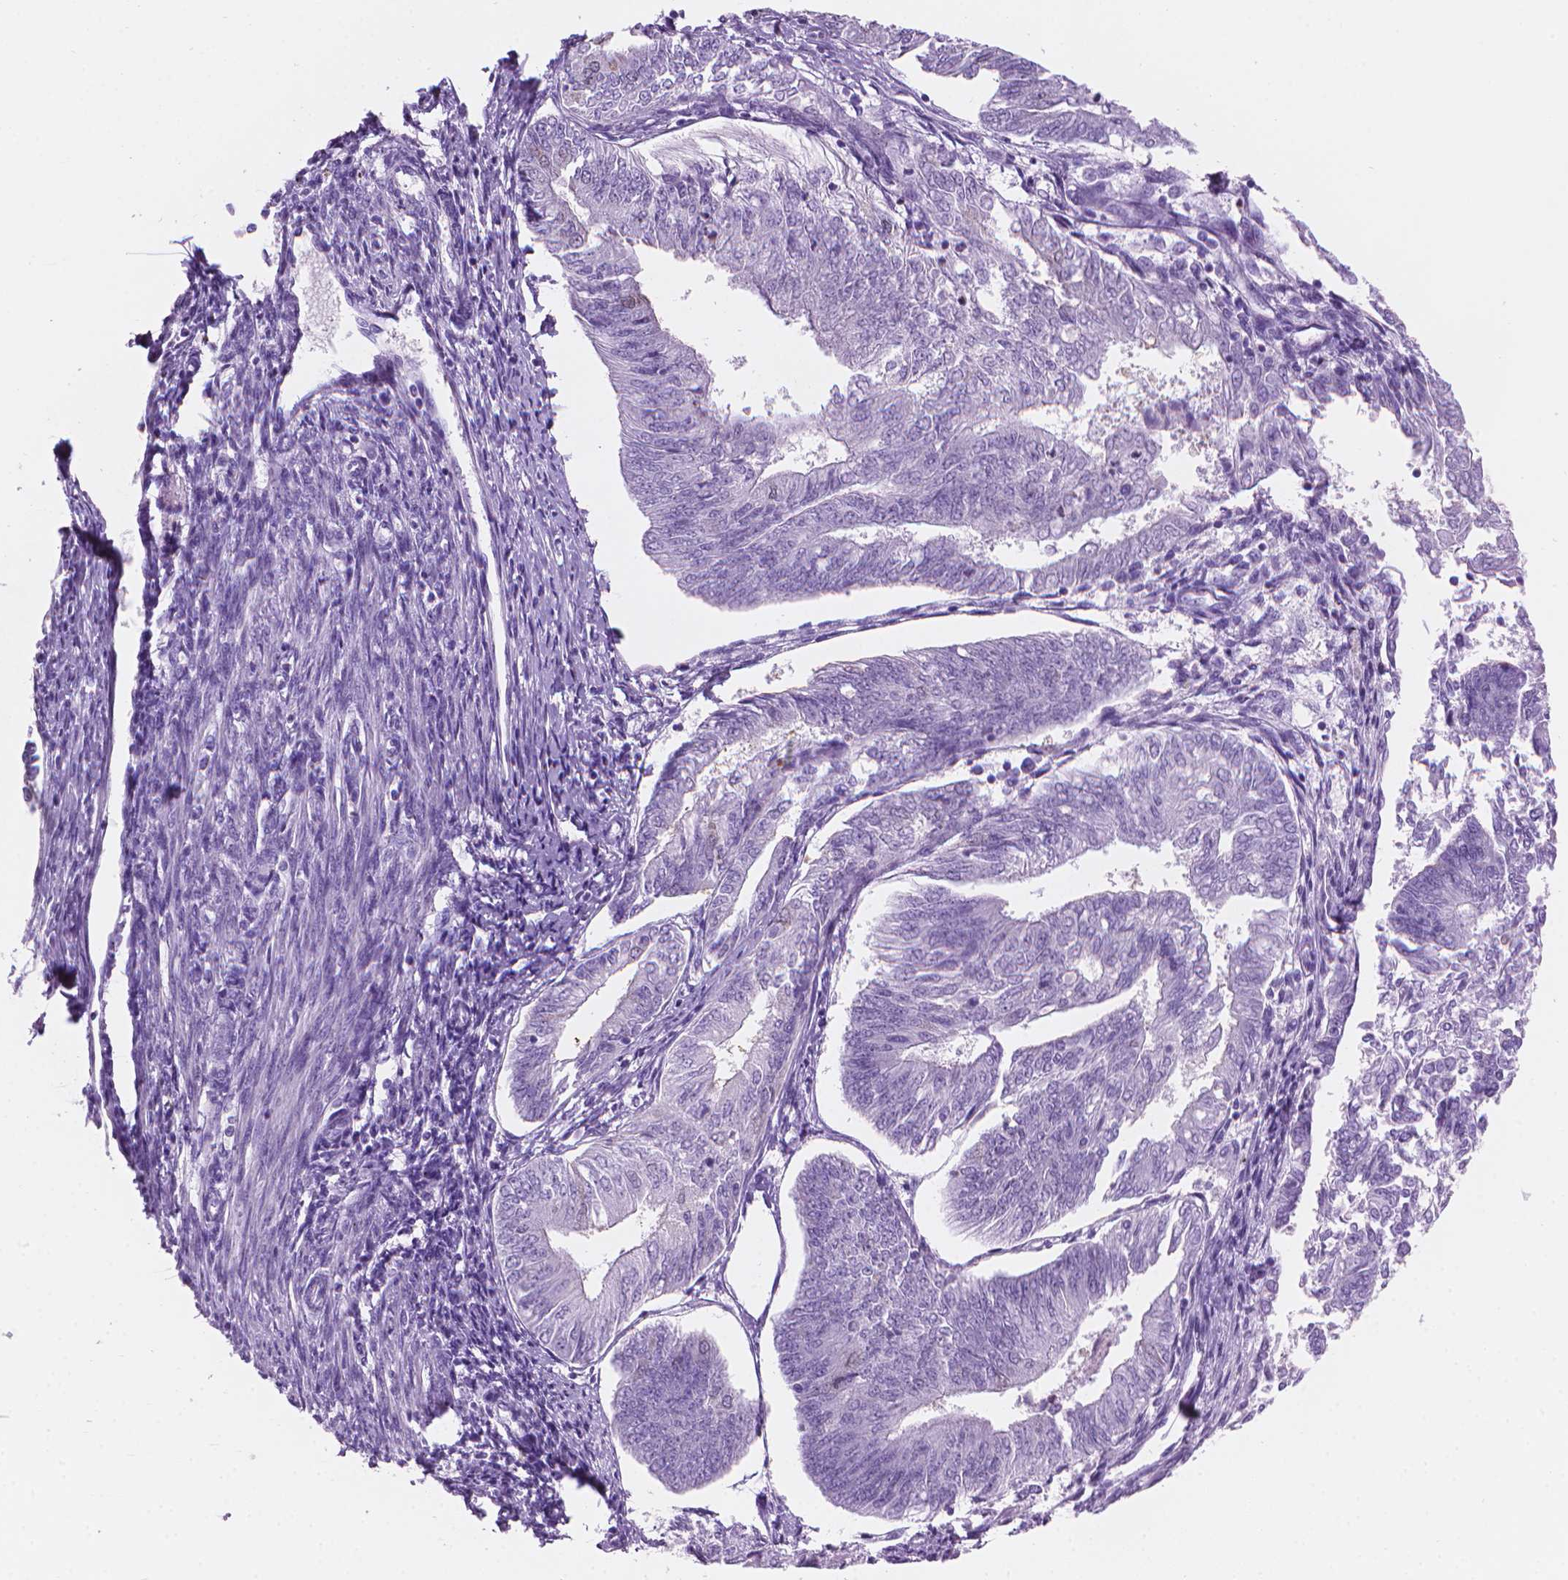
{"staining": {"intensity": "negative", "quantity": "none", "location": "none"}, "tissue": "endometrial cancer", "cell_type": "Tumor cells", "image_type": "cancer", "snomed": [{"axis": "morphology", "description": "Adenocarcinoma, NOS"}, {"axis": "topography", "description": "Endometrium"}], "caption": "This is a micrograph of IHC staining of endometrial cancer (adenocarcinoma), which shows no expression in tumor cells.", "gene": "TTC29", "patient": {"sex": "female", "age": 58}}